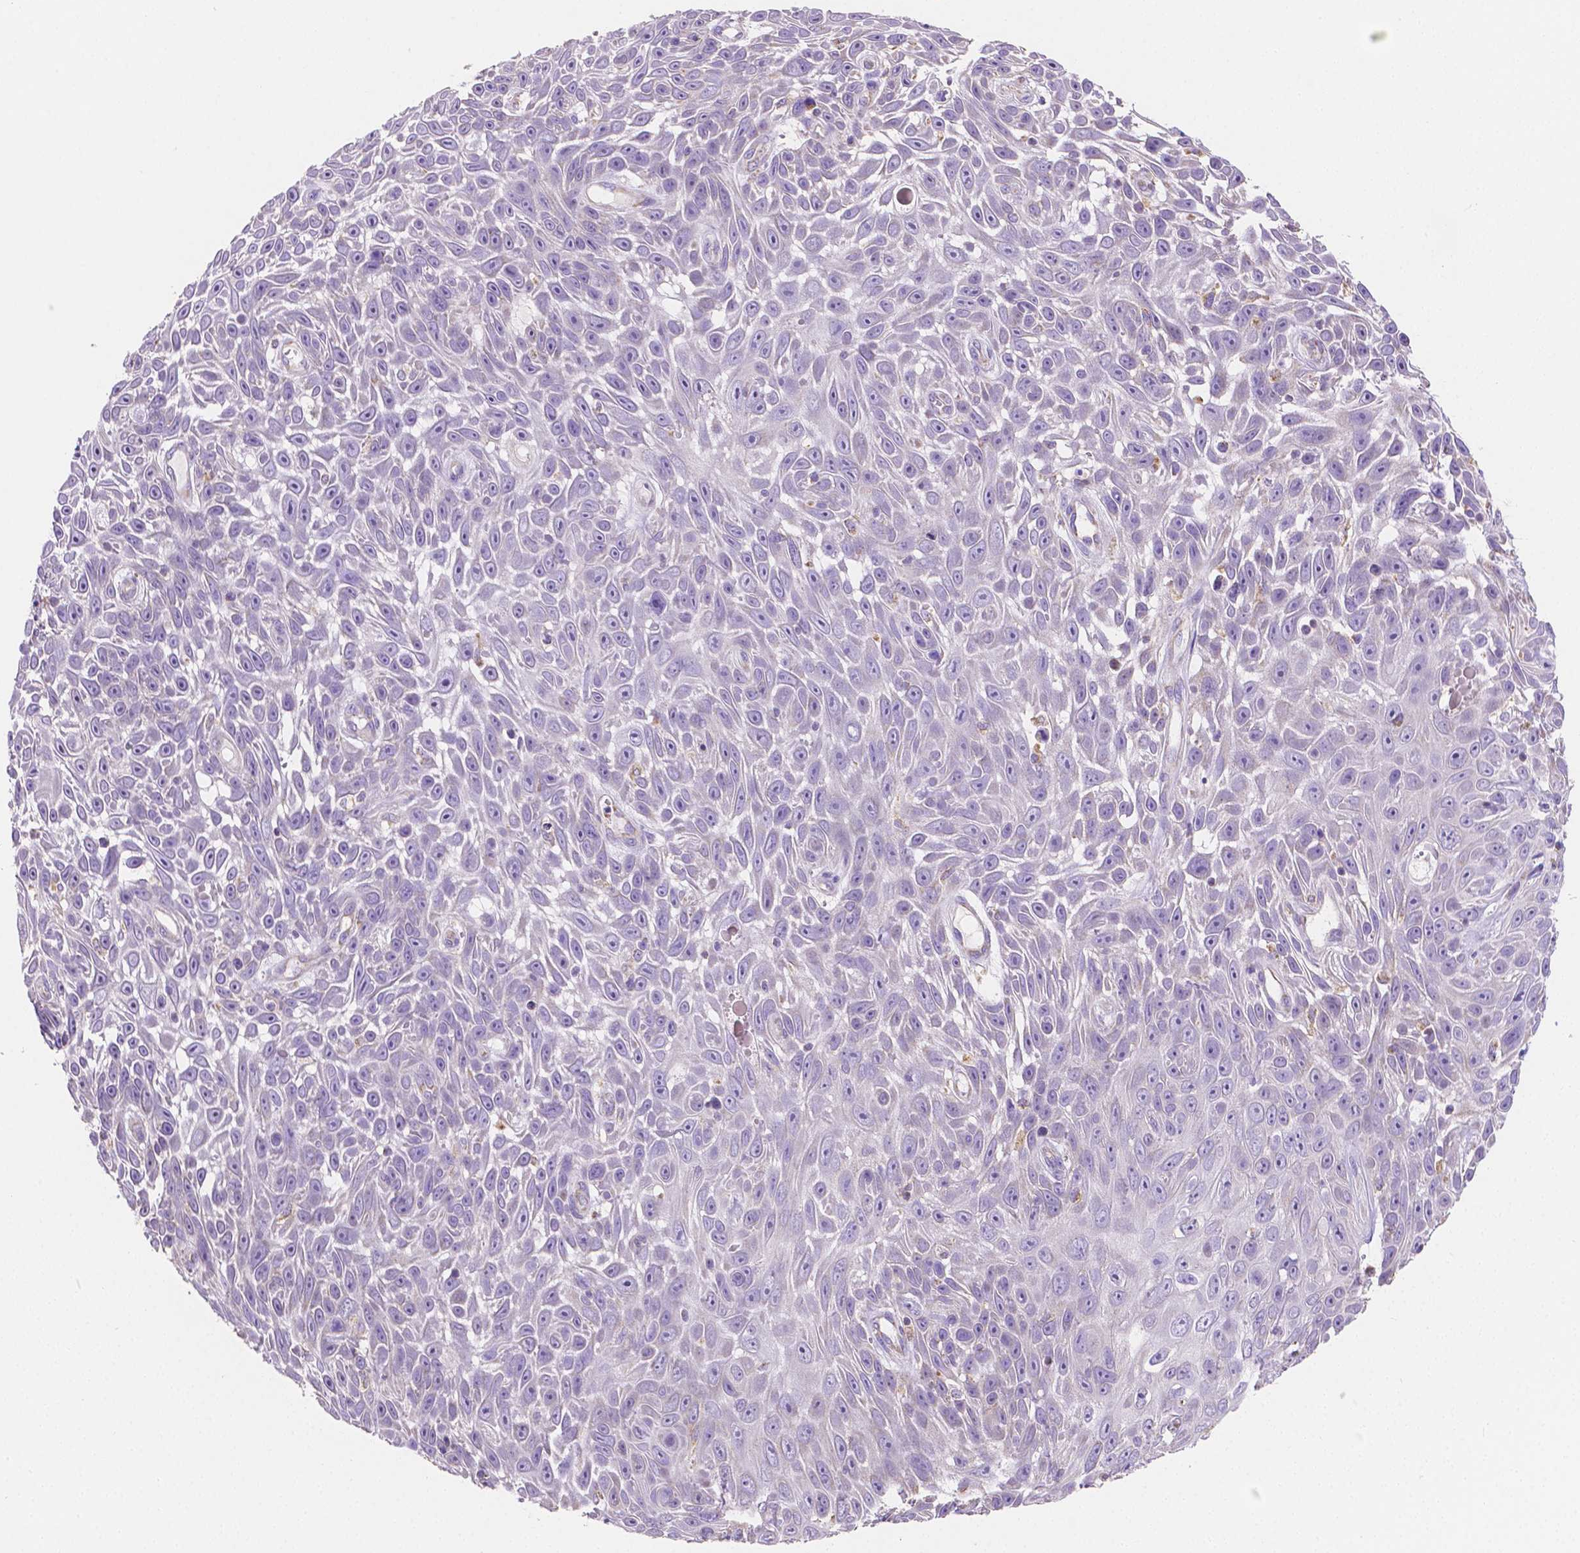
{"staining": {"intensity": "negative", "quantity": "none", "location": "none"}, "tissue": "skin cancer", "cell_type": "Tumor cells", "image_type": "cancer", "snomed": [{"axis": "morphology", "description": "Squamous cell carcinoma, NOS"}, {"axis": "topography", "description": "Skin"}], "caption": "An image of skin cancer stained for a protein shows no brown staining in tumor cells. Nuclei are stained in blue.", "gene": "TMEM130", "patient": {"sex": "male", "age": 82}}